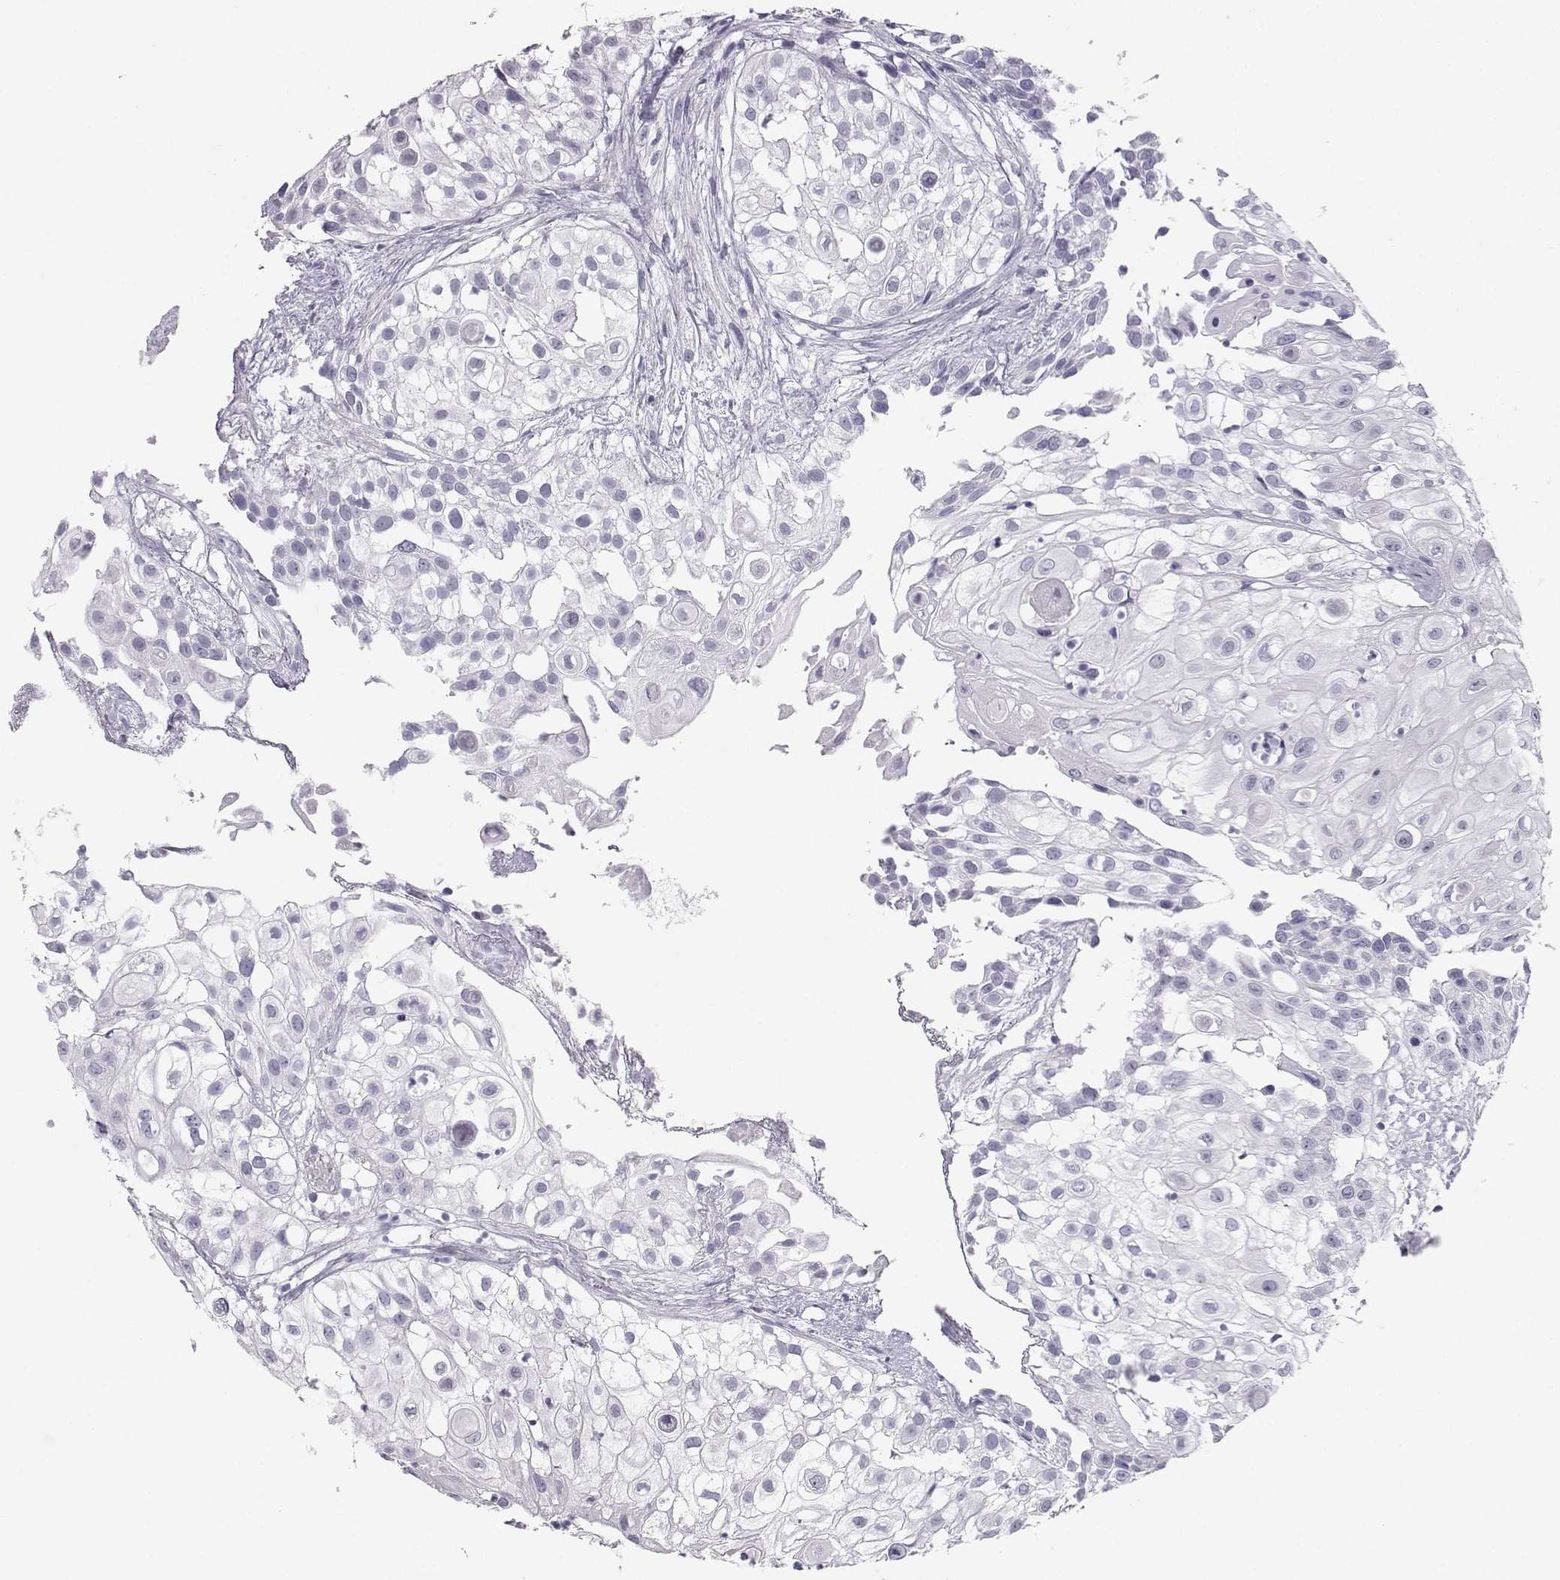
{"staining": {"intensity": "negative", "quantity": "none", "location": "none"}, "tissue": "urothelial cancer", "cell_type": "Tumor cells", "image_type": "cancer", "snomed": [{"axis": "morphology", "description": "Urothelial carcinoma, High grade"}, {"axis": "topography", "description": "Urinary bladder"}], "caption": "Histopathology image shows no protein expression in tumor cells of urothelial cancer tissue.", "gene": "PCSK1N", "patient": {"sex": "female", "age": 79}}